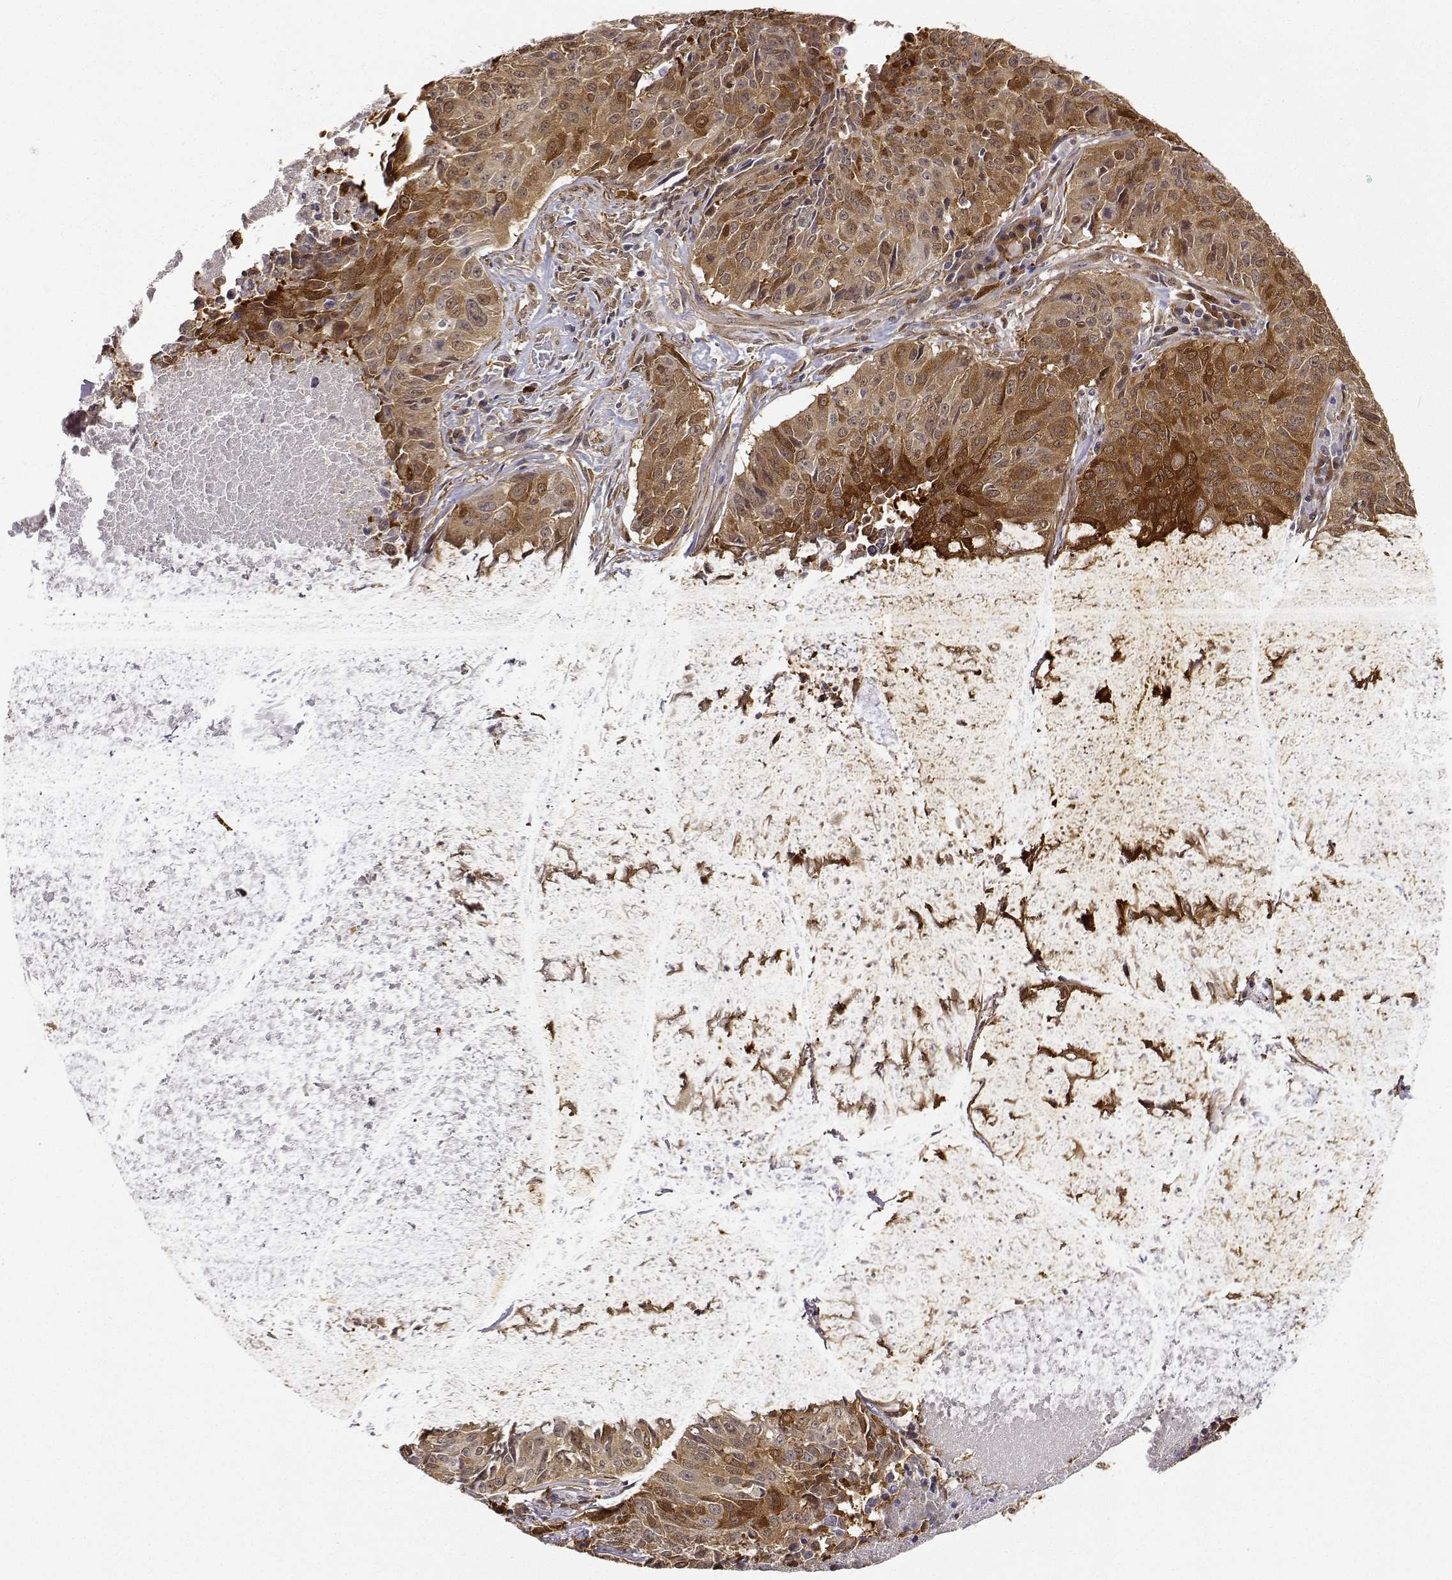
{"staining": {"intensity": "moderate", "quantity": ">75%", "location": "cytoplasmic/membranous"}, "tissue": "lung cancer", "cell_type": "Tumor cells", "image_type": "cancer", "snomed": [{"axis": "morphology", "description": "Normal tissue, NOS"}, {"axis": "morphology", "description": "Squamous cell carcinoma, NOS"}, {"axis": "topography", "description": "Bronchus"}, {"axis": "topography", "description": "Lung"}], "caption": "Immunohistochemical staining of human lung squamous cell carcinoma displays medium levels of moderate cytoplasmic/membranous positivity in about >75% of tumor cells. (brown staining indicates protein expression, while blue staining denotes nuclei).", "gene": "PHGDH", "patient": {"sex": "male", "age": 64}}